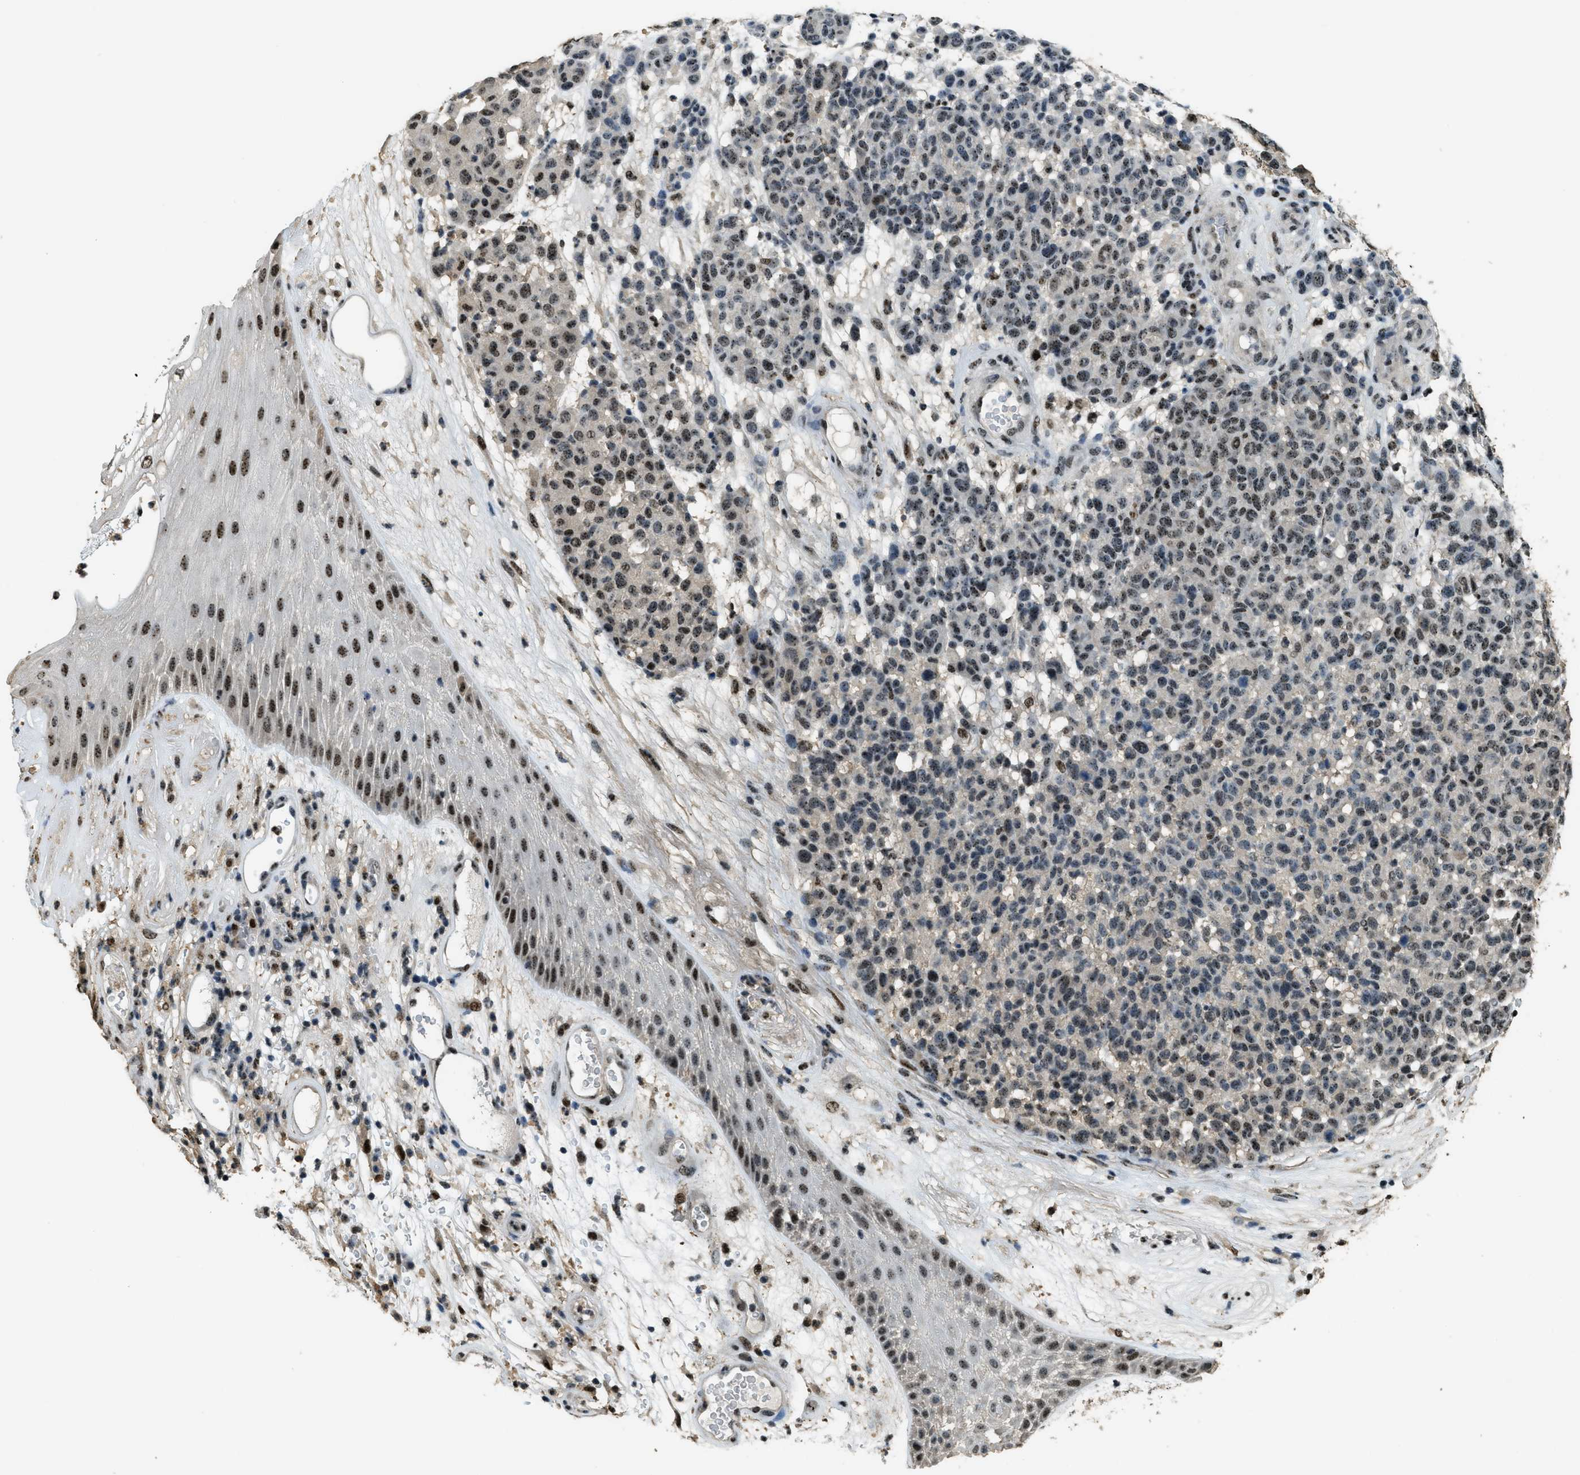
{"staining": {"intensity": "moderate", "quantity": ">75%", "location": "nuclear"}, "tissue": "melanoma", "cell_type": "Tumor cells", "image_type": "cancer", "snomed": [{"axis": "morphology", "description": "Malignant melanoma, NOS"}, {"axis": "topography", "description": "Skin"}], "caption": "Malignant melanoma stained with a protein marker shows moderate staining in tumor cells.", "gene": "SP100", "patient": {"sex": "male", "age": 59}}